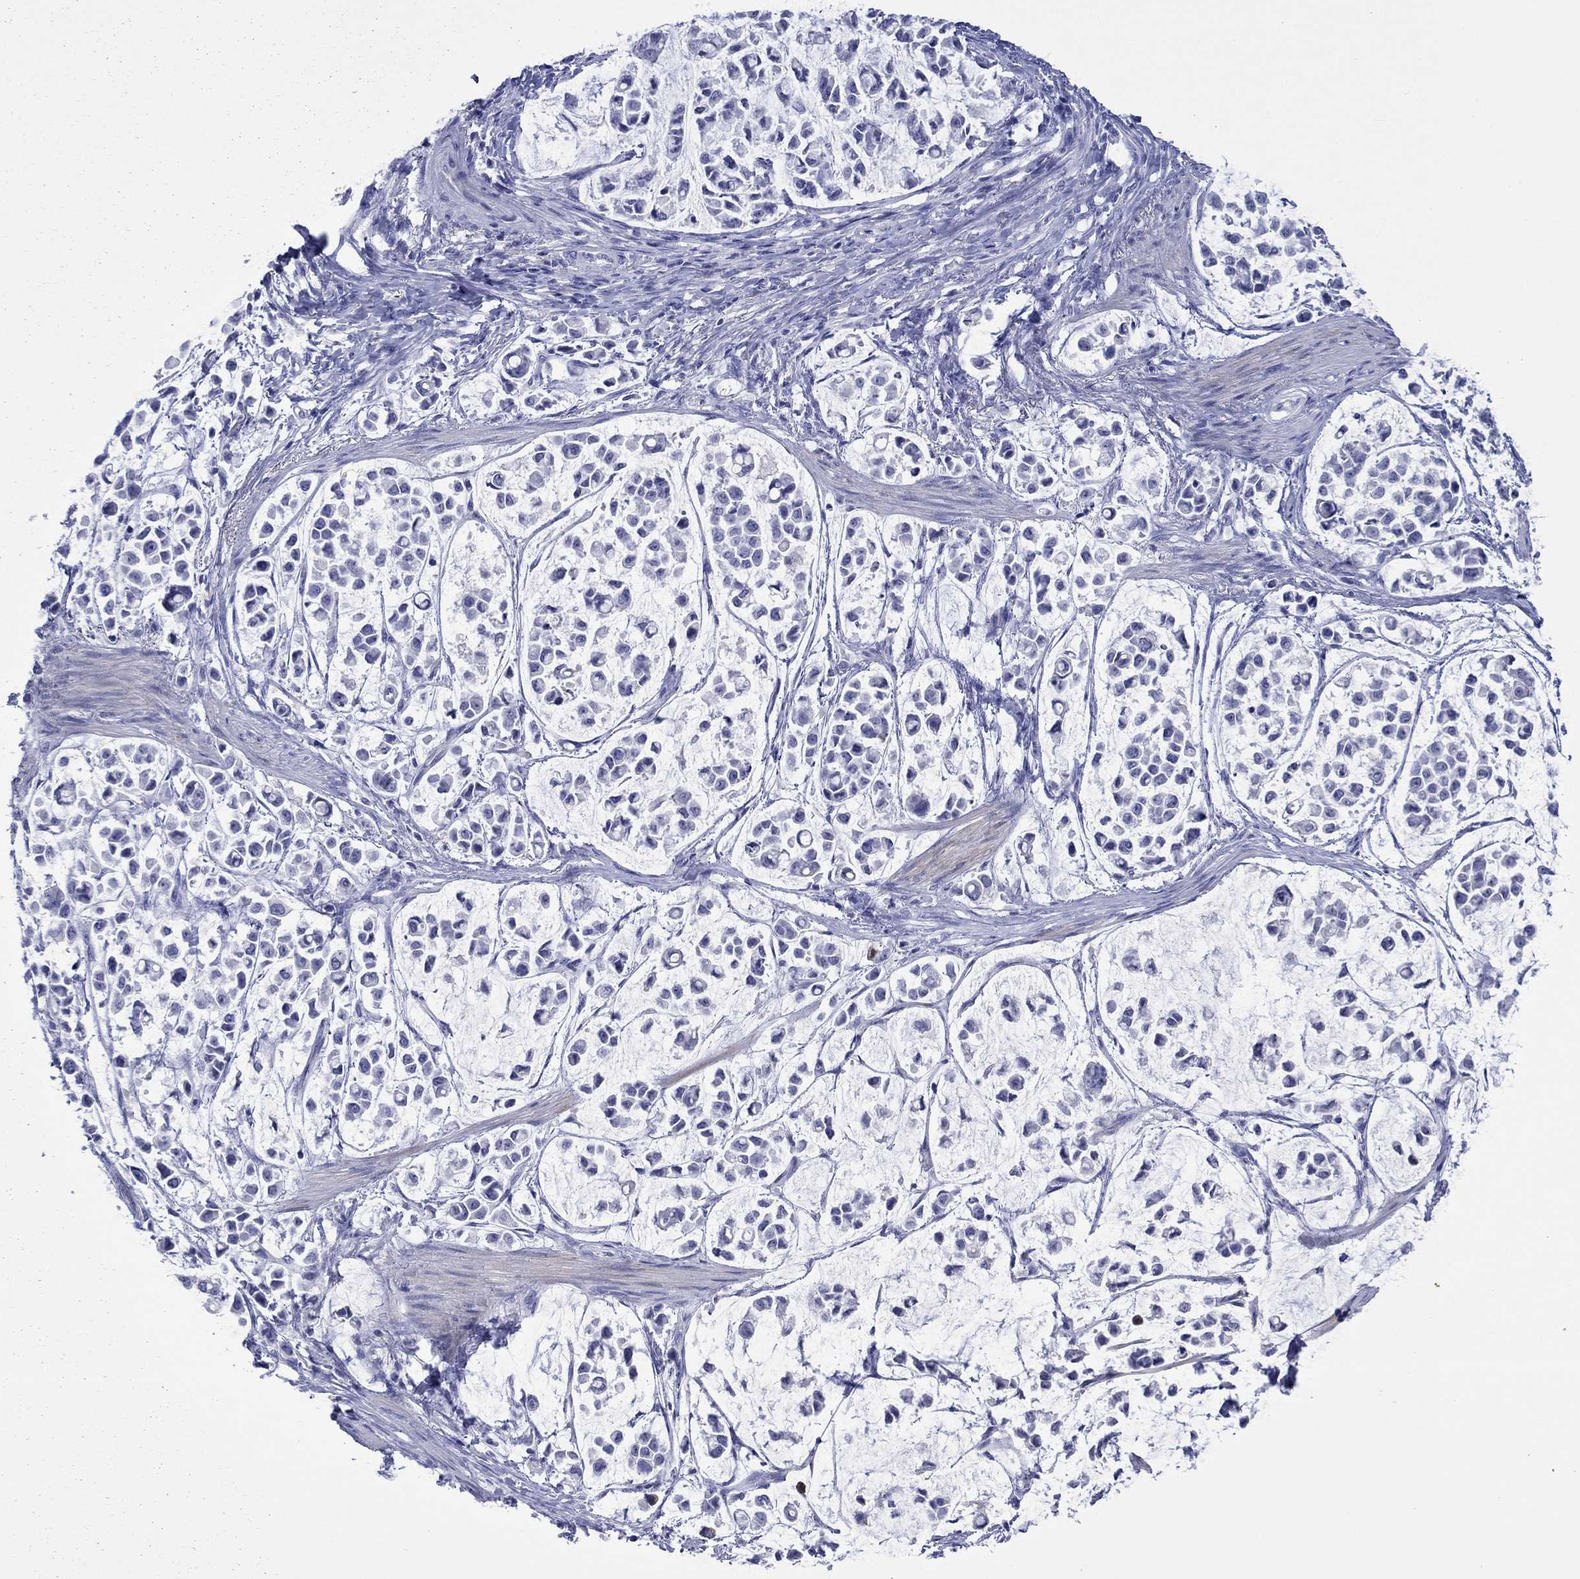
{"staining": {"intensity": "negative", "quantity": "none", "location": "none"}, "tissue": "stomach cancer", "cell_type": "Tumor cells", "image_type": "cancer", "snomed": [{"axis": "morphology", "description": "Adenocarcinoma, NOS"}, {"axis": "topography", "description": "Stomach"}], "caption": "This photomicrograph is of stomach adenocarcinoma stained with IHC to label a protein in brown with the nuclei are counter-stained blue. There is no staining in tumor cells.", "gene": "MLANA", "patient": {"sex": "male", "age": 82}}